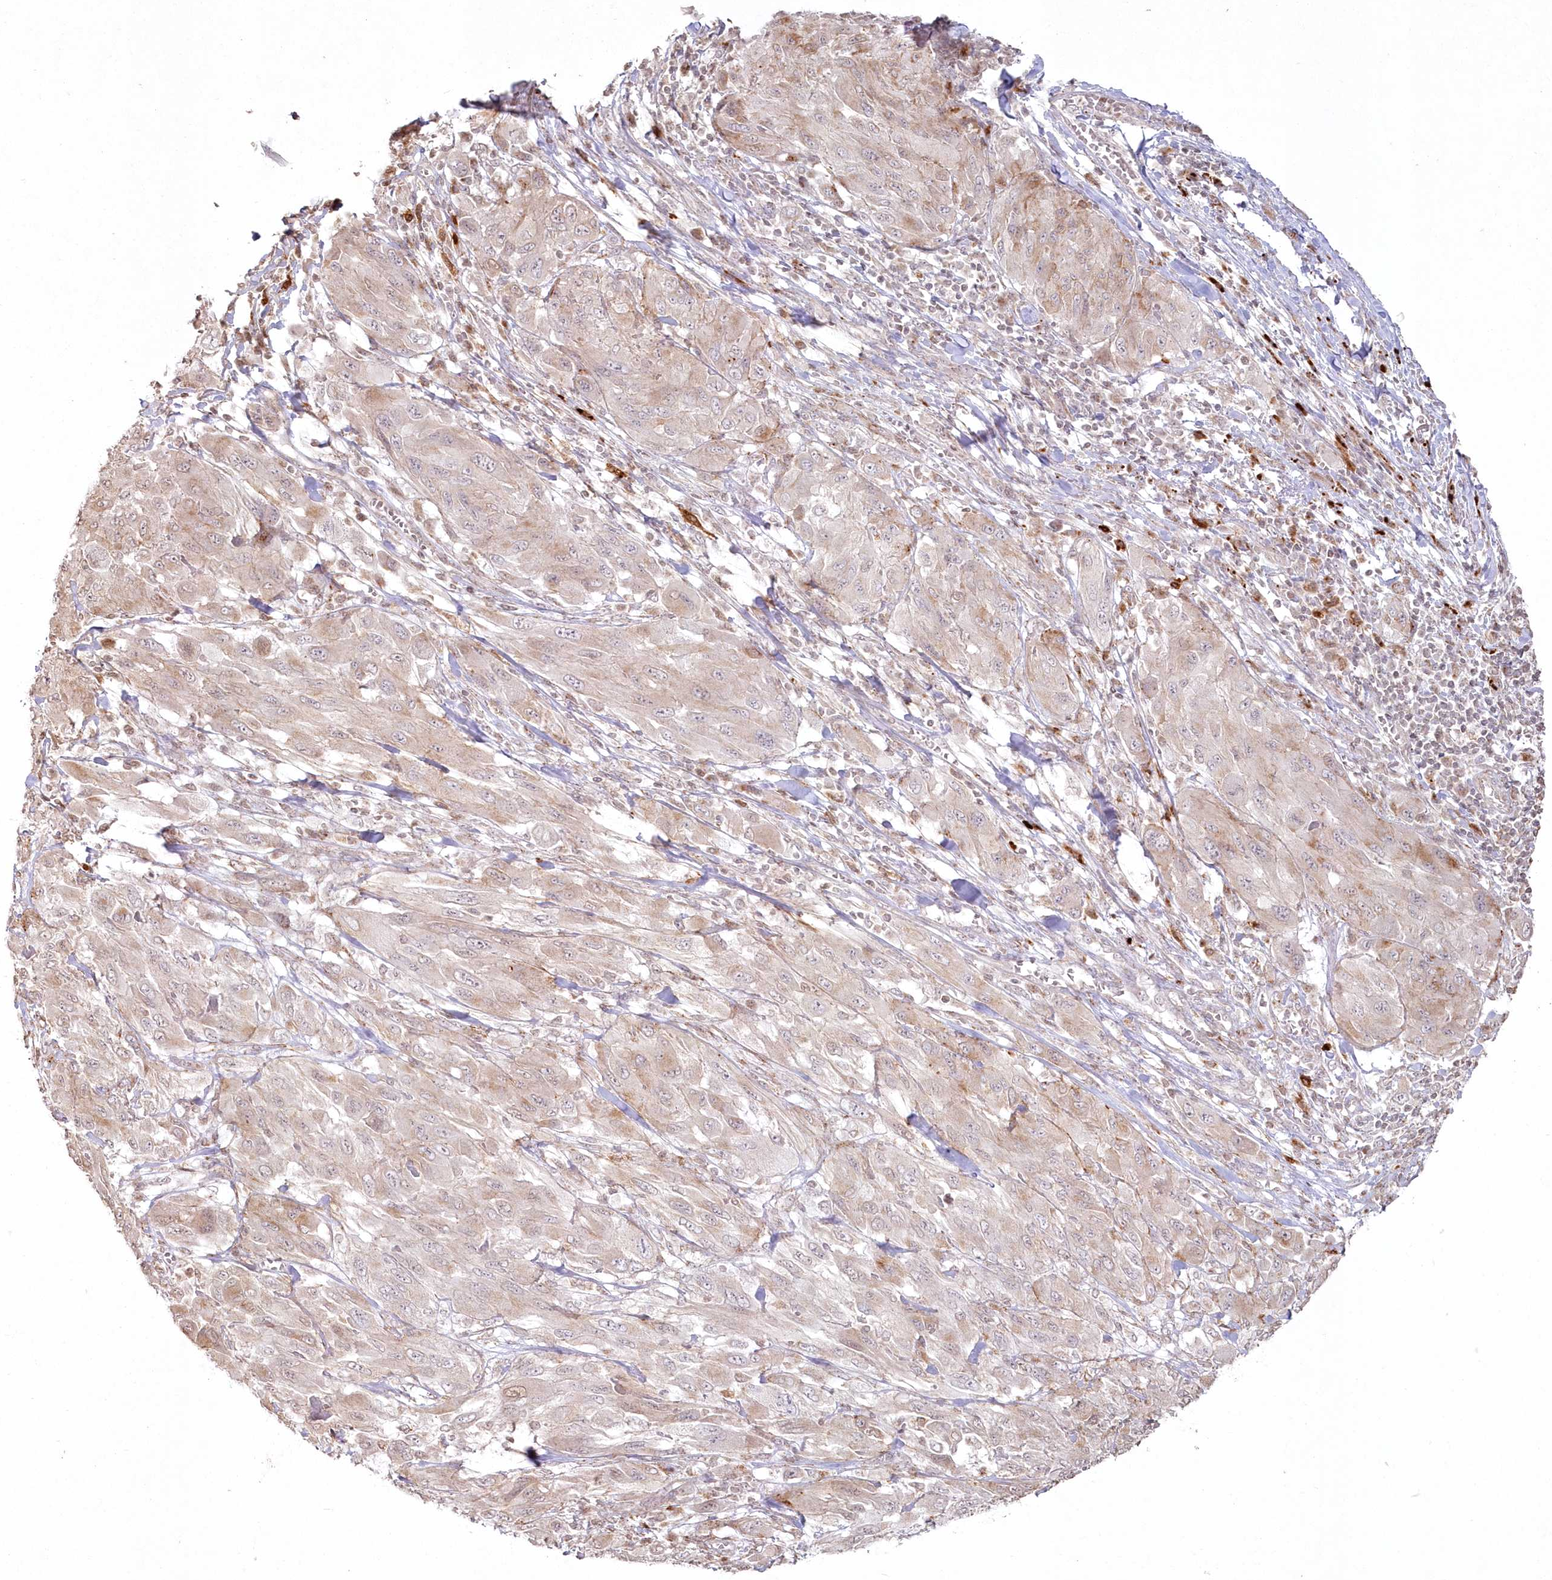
{"staining": {"intensity": "weak", "quantity": "25%-75%", "location": "cytoplasmic/membranous"}, "tissue": "melanoma", "cell_type": "Tumor cells", "image_type": "cancer", "snomed": [{"axis": "morphology", "description": "Malignant melanoma, NOS"}, {"axis": "topography", "description": "Skin"}], "caption": "Immunohistochemistry (IHC) of human melanoma demonstrates low levels of weak cytoplasmic/membranous expression in approximately 25%-75% of tumor cells.", "gene": "ARSB", "patient": {"sex": "female", "age": 91}}